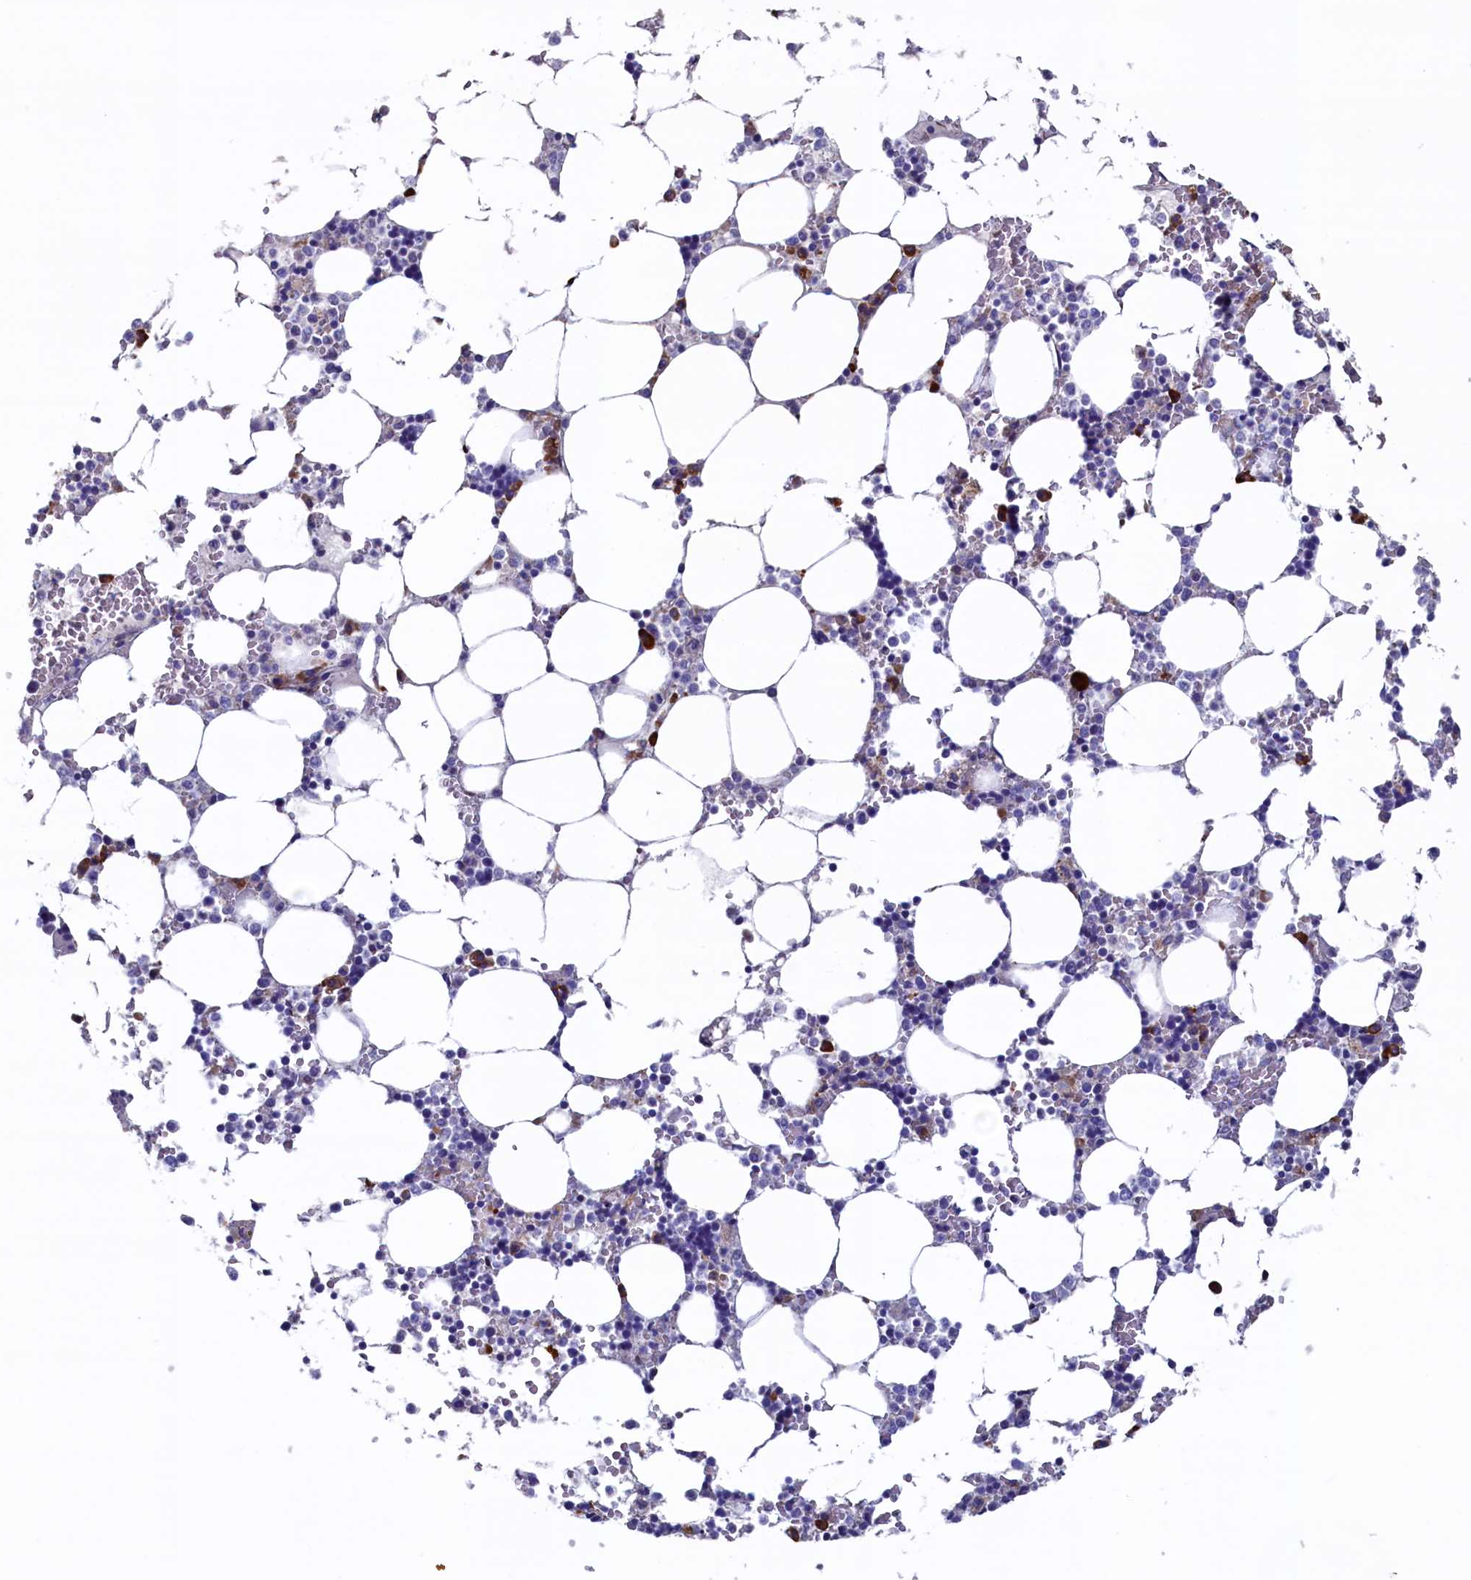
{"staining": {"intensity": "strong", "quantity": "<25%", "location": "cytoplasmic/membranous"}, "tissue": "bone marrow", "cell_type": "Hematopoietic cells", "image_type": "normal", "snomed": [{"axis": "morphology", "description": "Normal tissue, NOS"}, {"axis": "topography", "description": "Bone marrow"}], "caption": "Immunohistochemistry (IHC) histopathology image of normal bone marrow stained for a protein (brown), which exhibits medium levels of strong cytoplasmic/membranous positivity in approximately <25% of hematopoietic cells.", "gene": "CBLIF", "patient": {"sex": "male", "age": 64}}